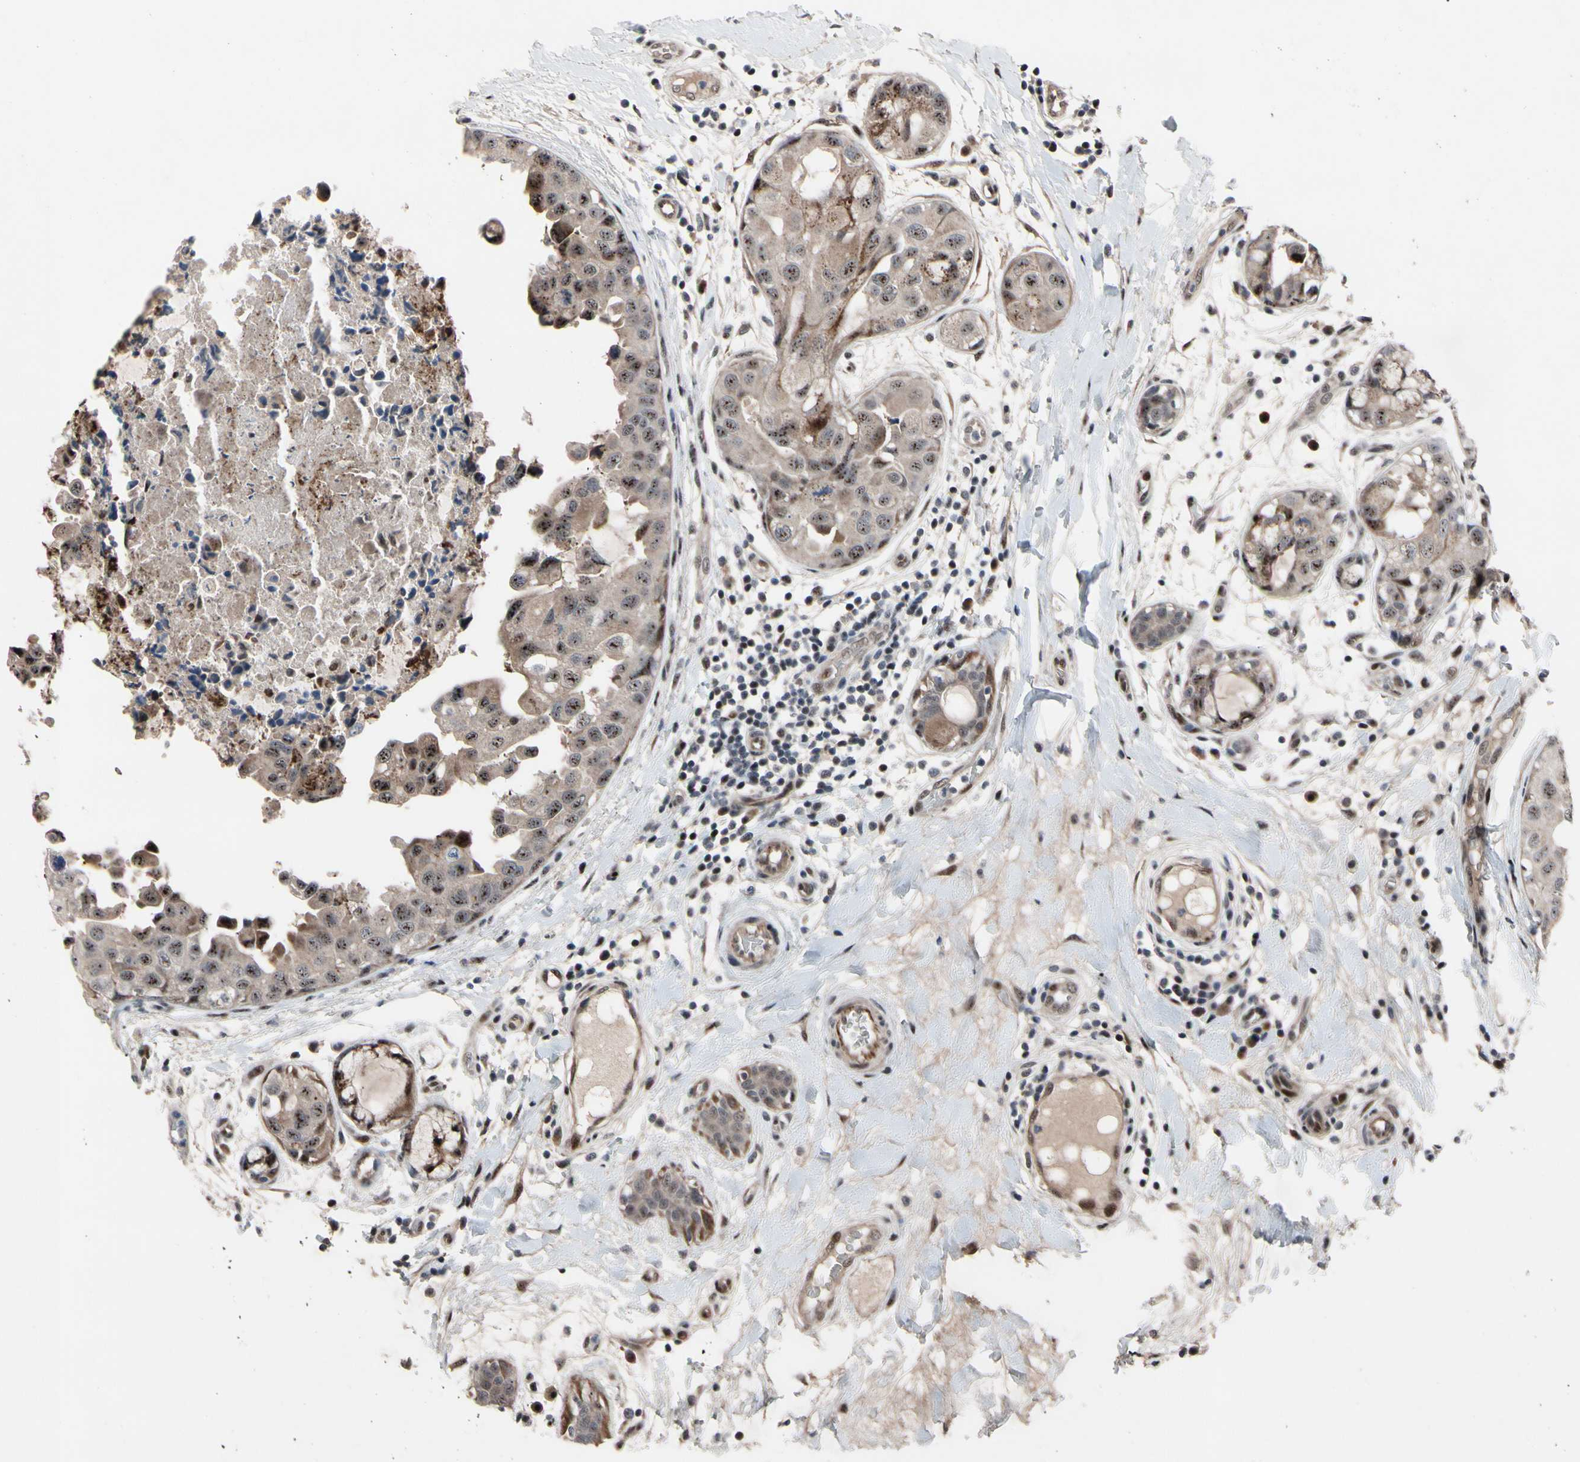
{"staining": {"intensity": "moderate", "quantity": ">75%", "location": "cytoplasmic/membranous,nuclear"}, "tissue": "breast cancer", "cell_type": "Tumor cells", "image_type": "cancer", "snomed": [{"axis": "morphology", "description": "Duct carcinoma"}, {"axis": "topography", "description": "Breast"}], "caption": "Immunohistochemical staining of breast cancer (invasive ductal carcinoma) displays medium levels of moderate cytoplasmic/membranous and nuclear protein expression in about >75% of tumor cells. (DAB (3,3'-diaminobenzidine) IHC with brightfield microscopy, high magnification).", "gene": "SOX7", "patient": {"sex": "female", "age": 40}}